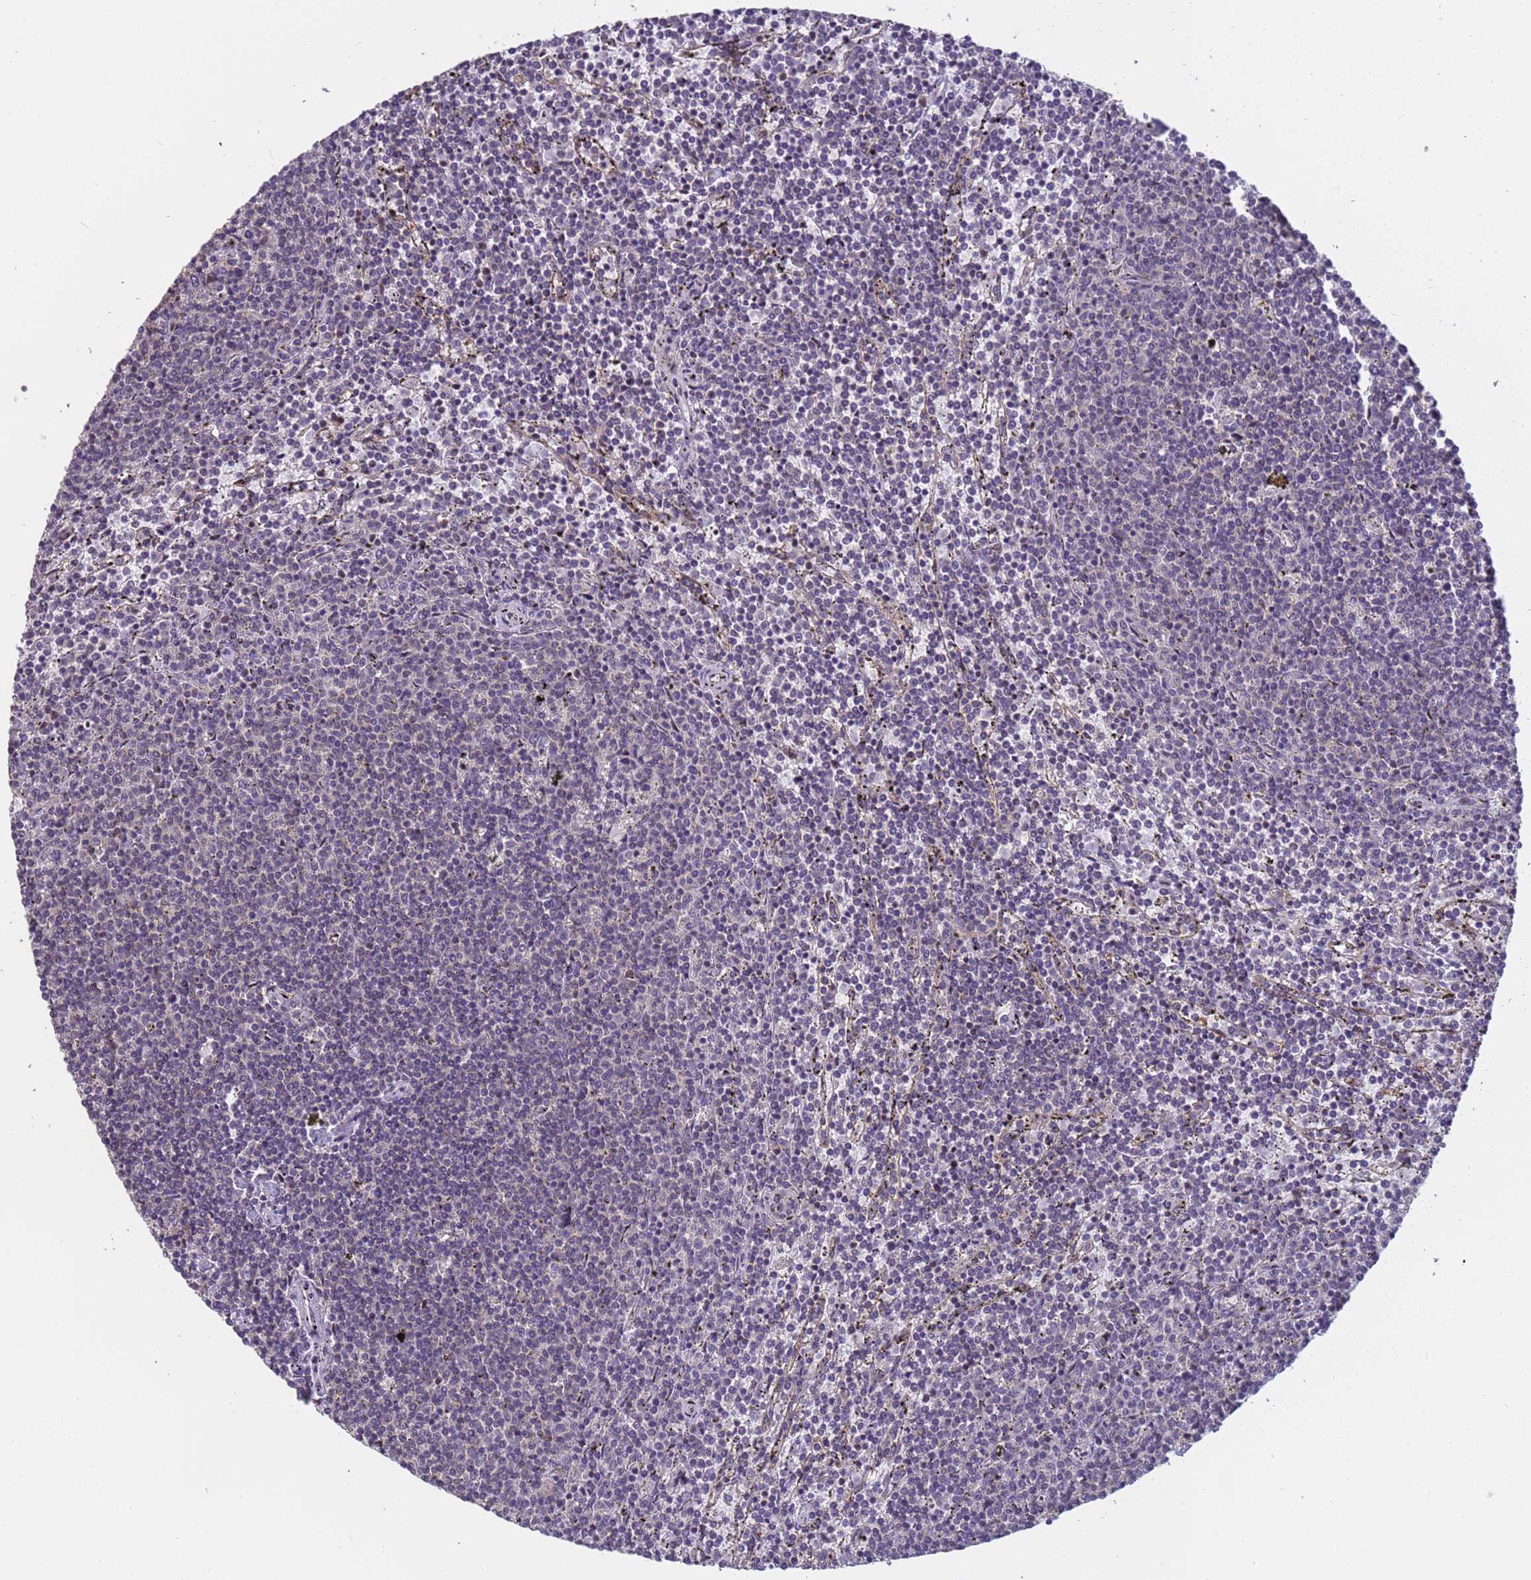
{"staining": {"intensity": "negative", "quantity": "none", "location": "none"}, "tissue": "lymphoma", "cell_type": "Tumor cells", "image_type": "cancer", "snomed": [{"axis": "morphology", "description": "Malignant lymphoma, non-Hodgkin's type, Low grade"}, {"axis": "topography", "description": "Spleen"}], "caption": "IHC micrograph of neoplastic tissue: human lymphoma stained with DAB reveals no significant protein staining in tumor cells.", "gene": "VWA3A", "patient": {"sex": "female", "age": 50}}